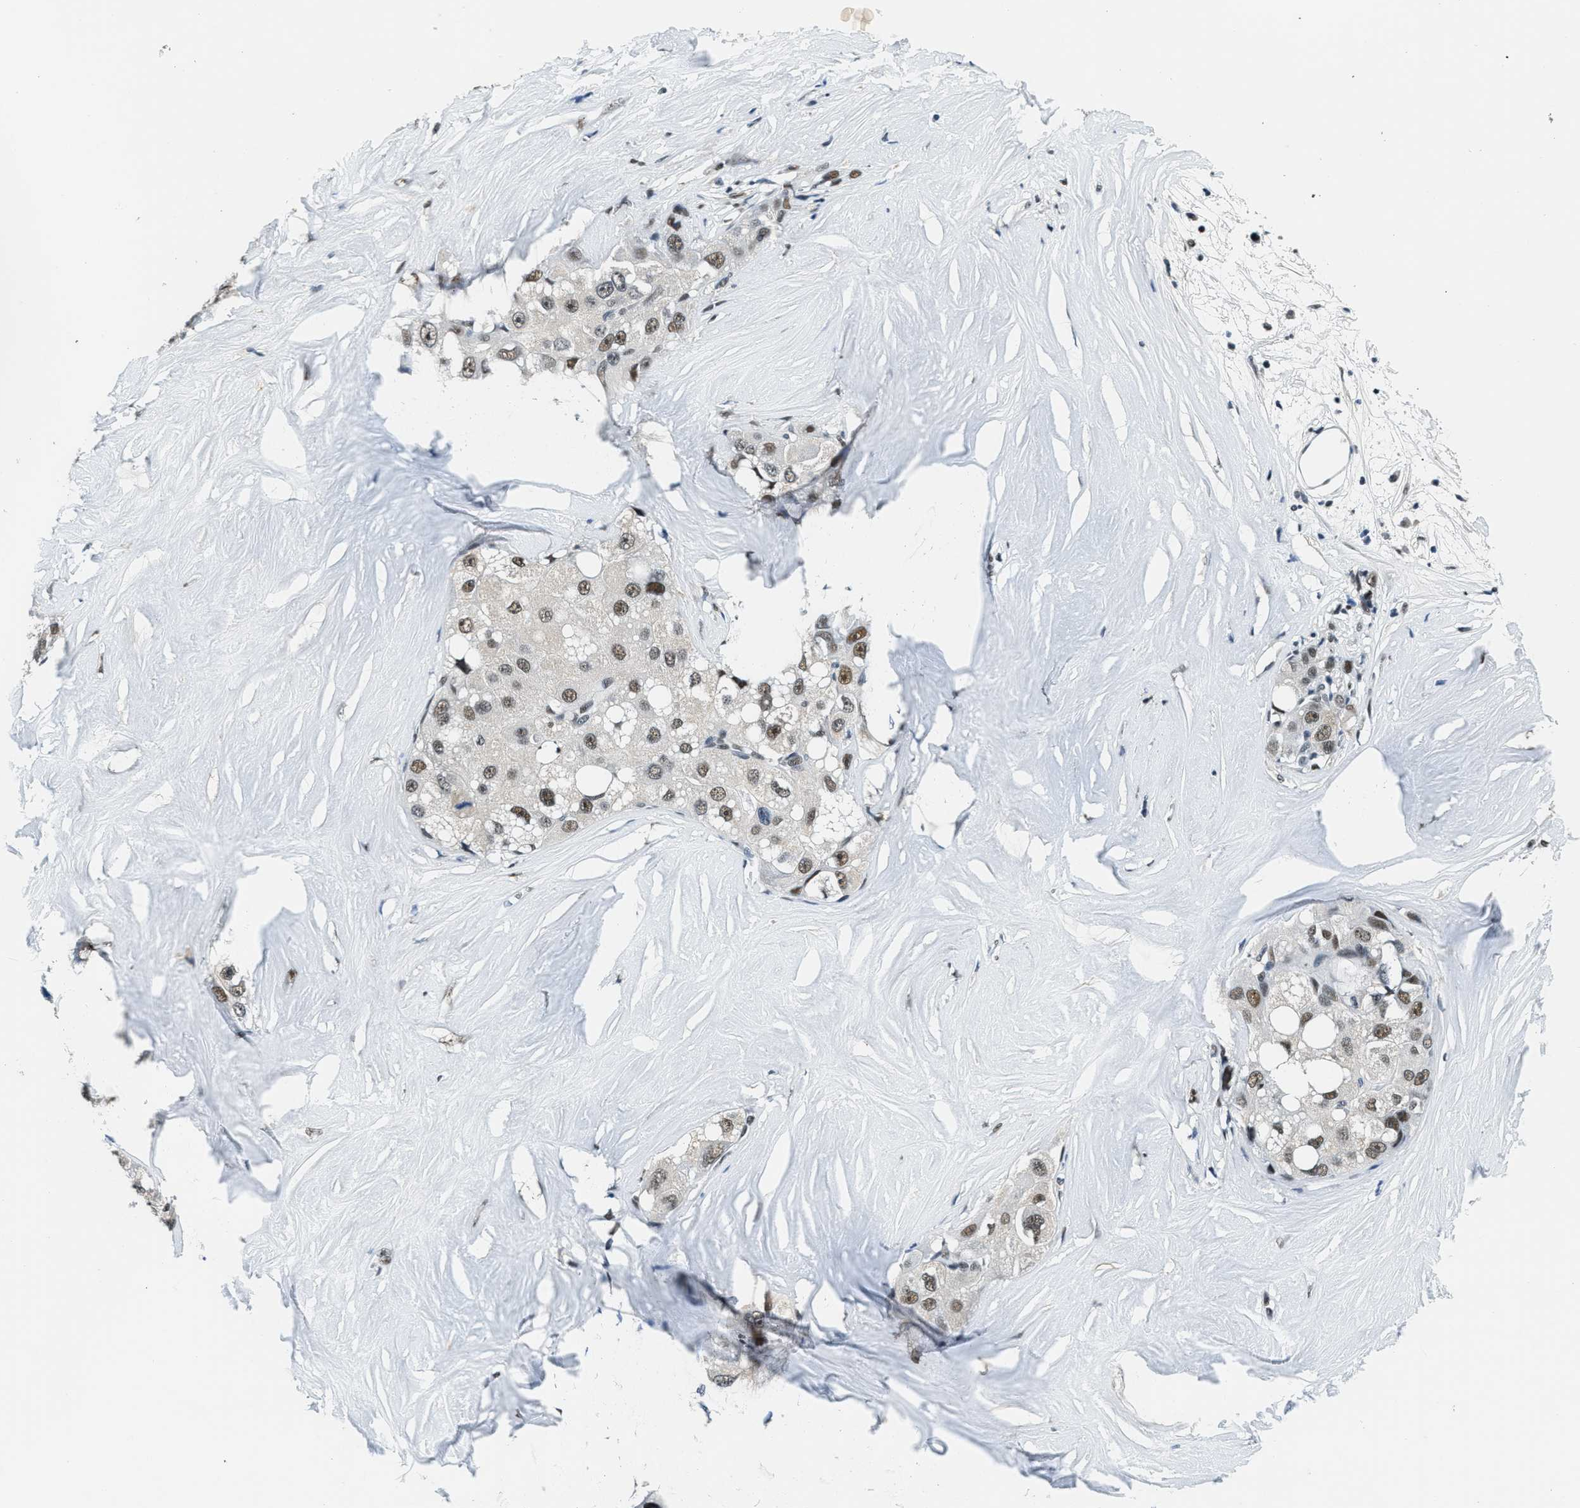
{"staining": {"intensity": "moderate", "quantity": ">75%", "location": "nuclear"}, "tissue": "liver cancer", "cell_type": "Tumor cells", "image_type": "cancer", "snomed": [{"axis": "morphology", "description": "Carcinoma, Hepatocellular, NOS"}, {"axis": "topography", "description": "Liver"}], "caption": "Hepatocellular carcinoma (liver) tissue displays moderate nuclear expression in approximately >75% of tumor cells", "gene": "SSB", "patient": {"sex": "male", "age": 80}}